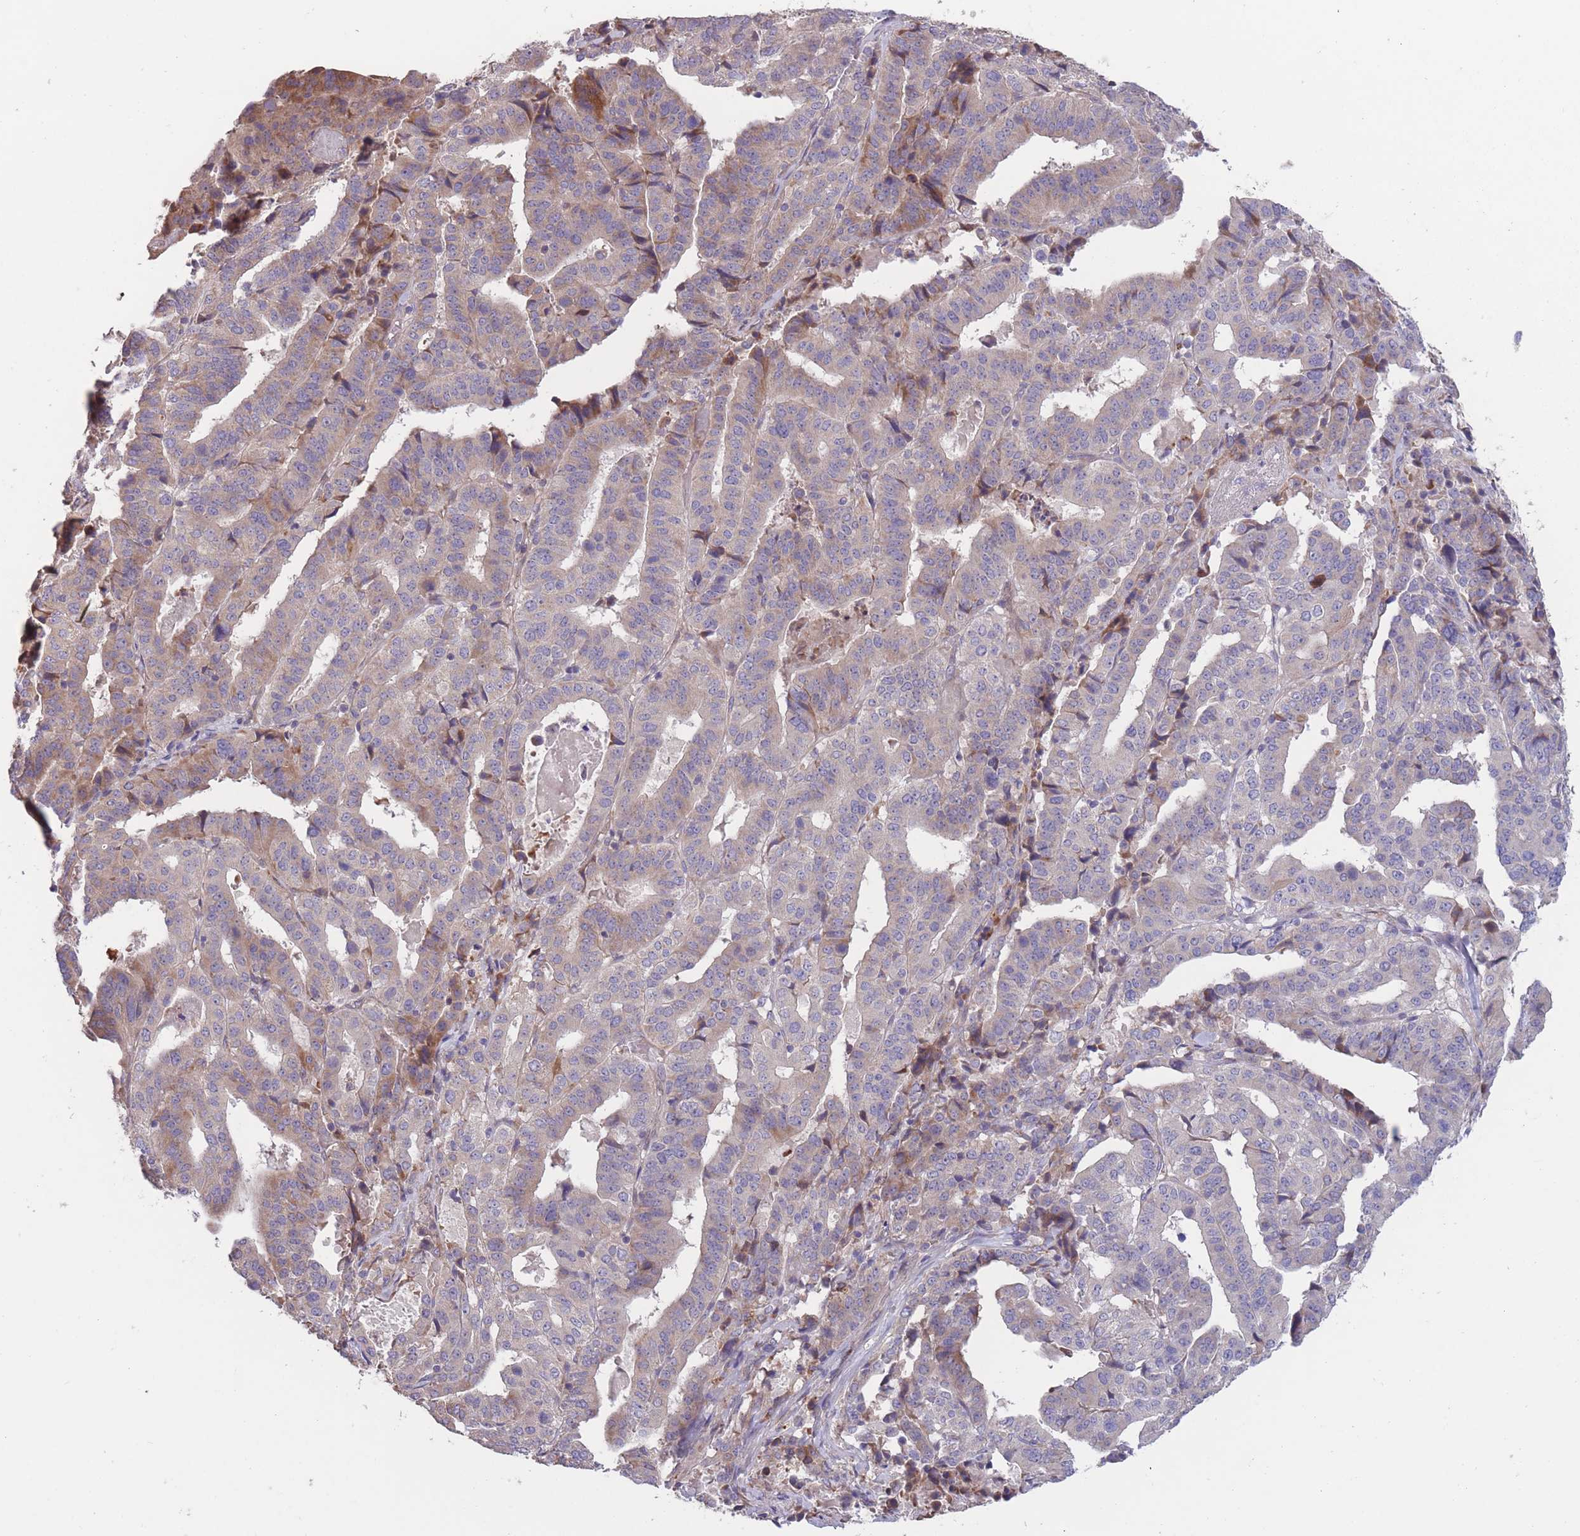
{"staining": {"intensity": "moderate", "quantity": "<25%", "location": "cytoplasmic/membranous"}, "tissue": "stomach cancer", "cell_type": "Tumor cells", "image_type": "cancer", "snomed": [{"axis": "morphology", "description": "Adenocarcinoma, NOS"}, {"axis": "topography", "description": "Stomach"}], "caption": "IHC image of human adenocarcinoma (stomach) stained for a protein (brown), which displays low levels of moderate cytoplasmic/membranous positivity in about <25% of tumor cells.", "gene": "ITPKC", "patient": {"sex": "male", "age": 48}}